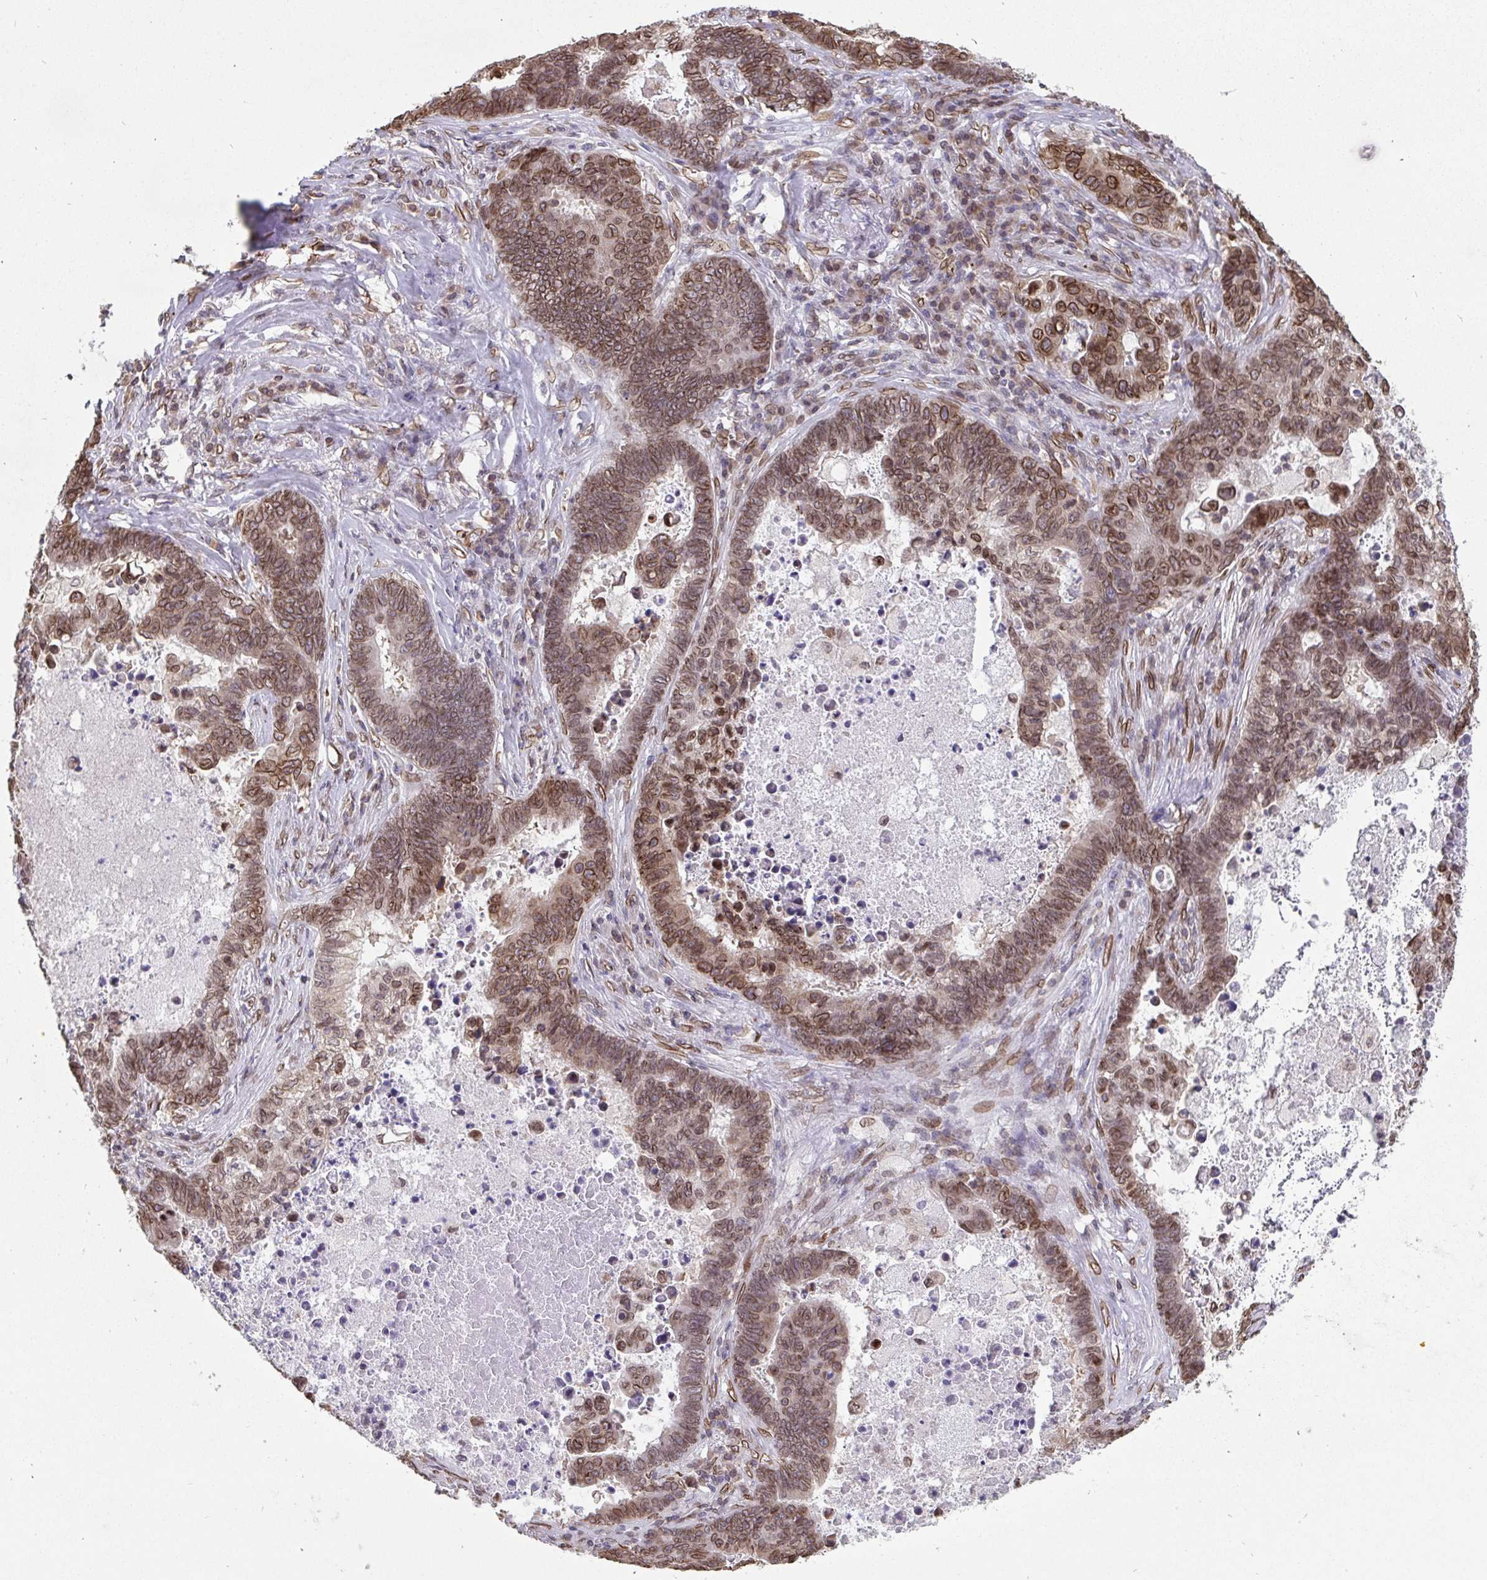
{"staining": {"intensity": "moderate", "quantity": ">75%", "location": "cytoplasmic/membranous,nuclear"}, "tissue": "lung cancer", "cell_type": "Tumor cells", "image_type": "cancer", "snomed": [{"axis": "morphology", "description": "Aneuploidy"}, {"axis": "morphology", "description": "Adenocarcinoma, NOS"}, {"axis": "morphology", "description": "Adenocarcinoma primary or metastatic"}, {"axis": "topography", "description": "Lung"}], "caption": "The immunohistochemical stain highlights moderate cytoplasmic/membranous and nuclear staining in tumor cells of adenocarcinoma primary or metastatic (lung) tissue.", "gene": "EMD", "patient": {"sex": "female", "age": 75}}